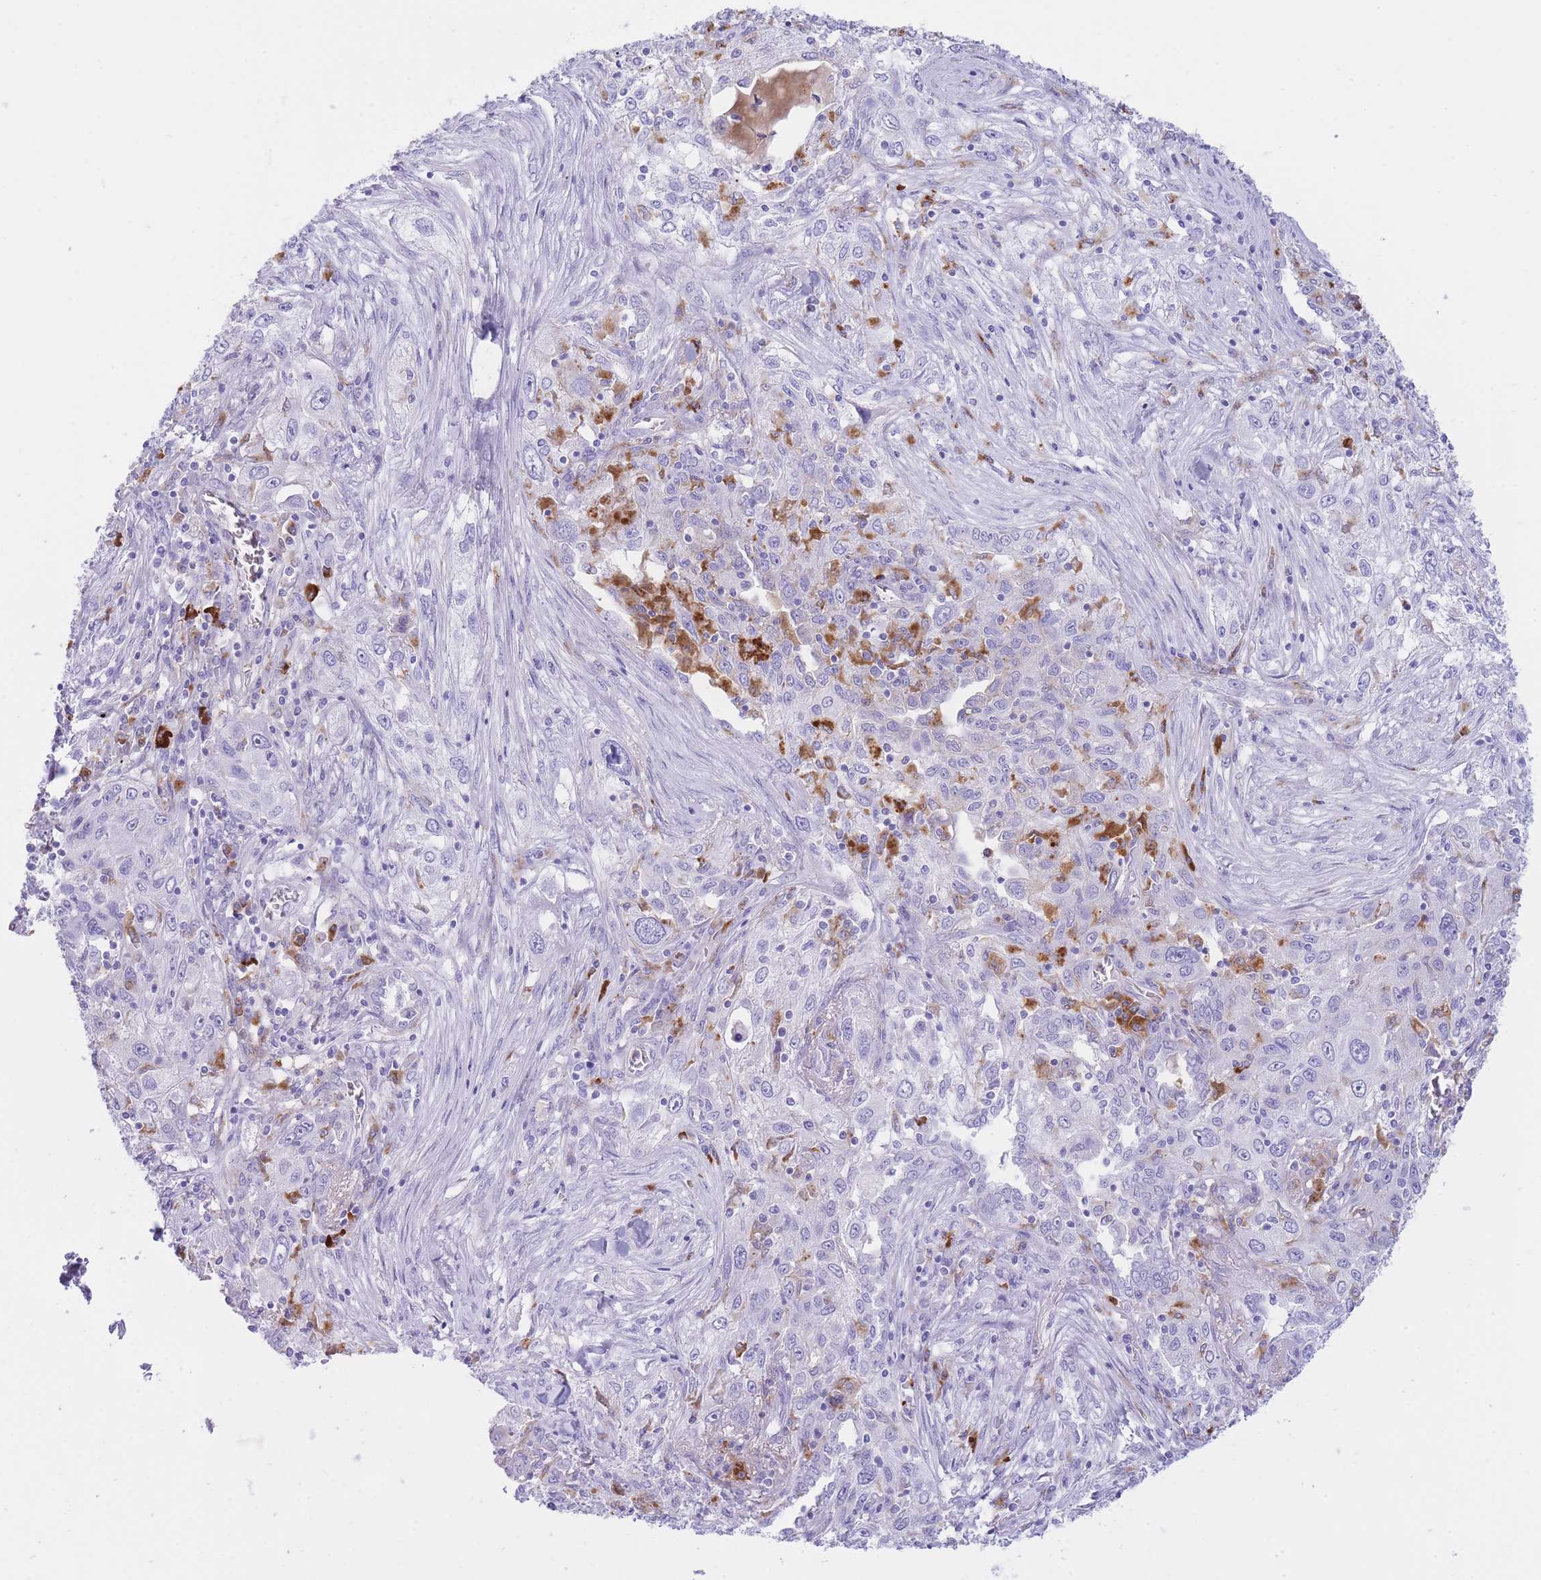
{"staining": {"intensity": "negative", "quantity": "none", "location": "none"}, "tissue": "lung cancer", "cell_type": "Tumor cells", "image_type": "cancer", "snomed": [{"axis": "morphology", "description": "Squamous cell carcinoma, NOS"}, {"axis": "topography", "description": "Lung"}], "caption": "Tumor cells show no significant protein positivity in lung squamous cell carcinoma. The staining was performed using DAB (3,3'-diaminobenzidine) to visualize the protein expression in brown, while the nuclei were stained in blue with hematoxylin (Magnification: 20x).", "gene": "PLBD1", "patient": {"sex": "female", "age": 69}}